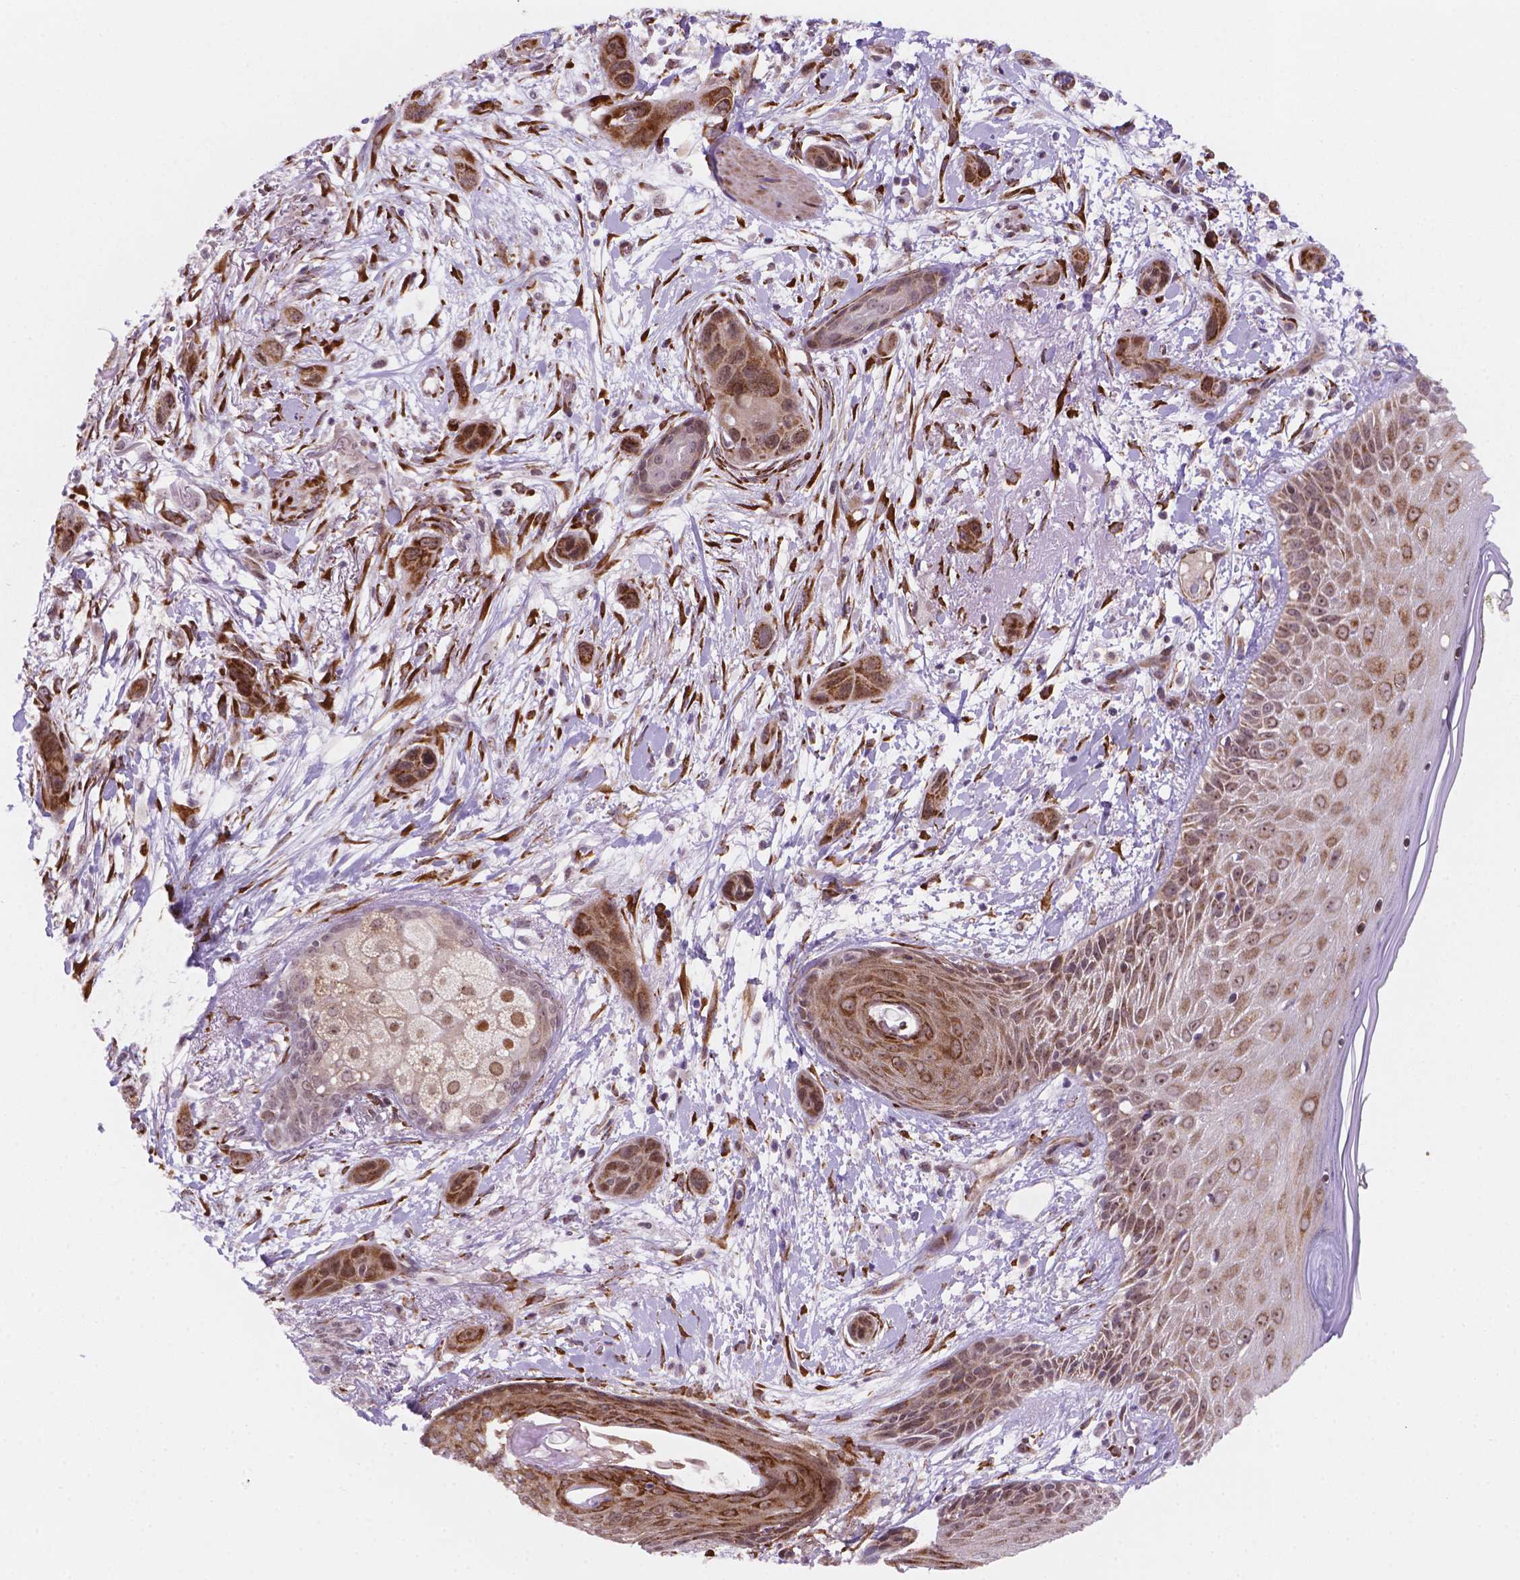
{"staining": {"intensity": "strong", "quantity": ">75%", "location": "cytoplasmic/membranous"}, "tissue": "skin cancer", "cell_type": "Tumor cells", "image_type": "cancer", "snomed": [{"axis": "morphology", "description": "Squamous cell carcinoma, NOS"}, {"axis": "topography", "description": "Skin"}], "caption": "DAB (3,3'-diaminobenzidine) immunohistochemical staining of skin cancer reveals strong cytoplasmic/membranous protein staining in about >75% of tumor cells.", "gene": "FNIP1", "patient": {"sex": "male", "age": 79}}